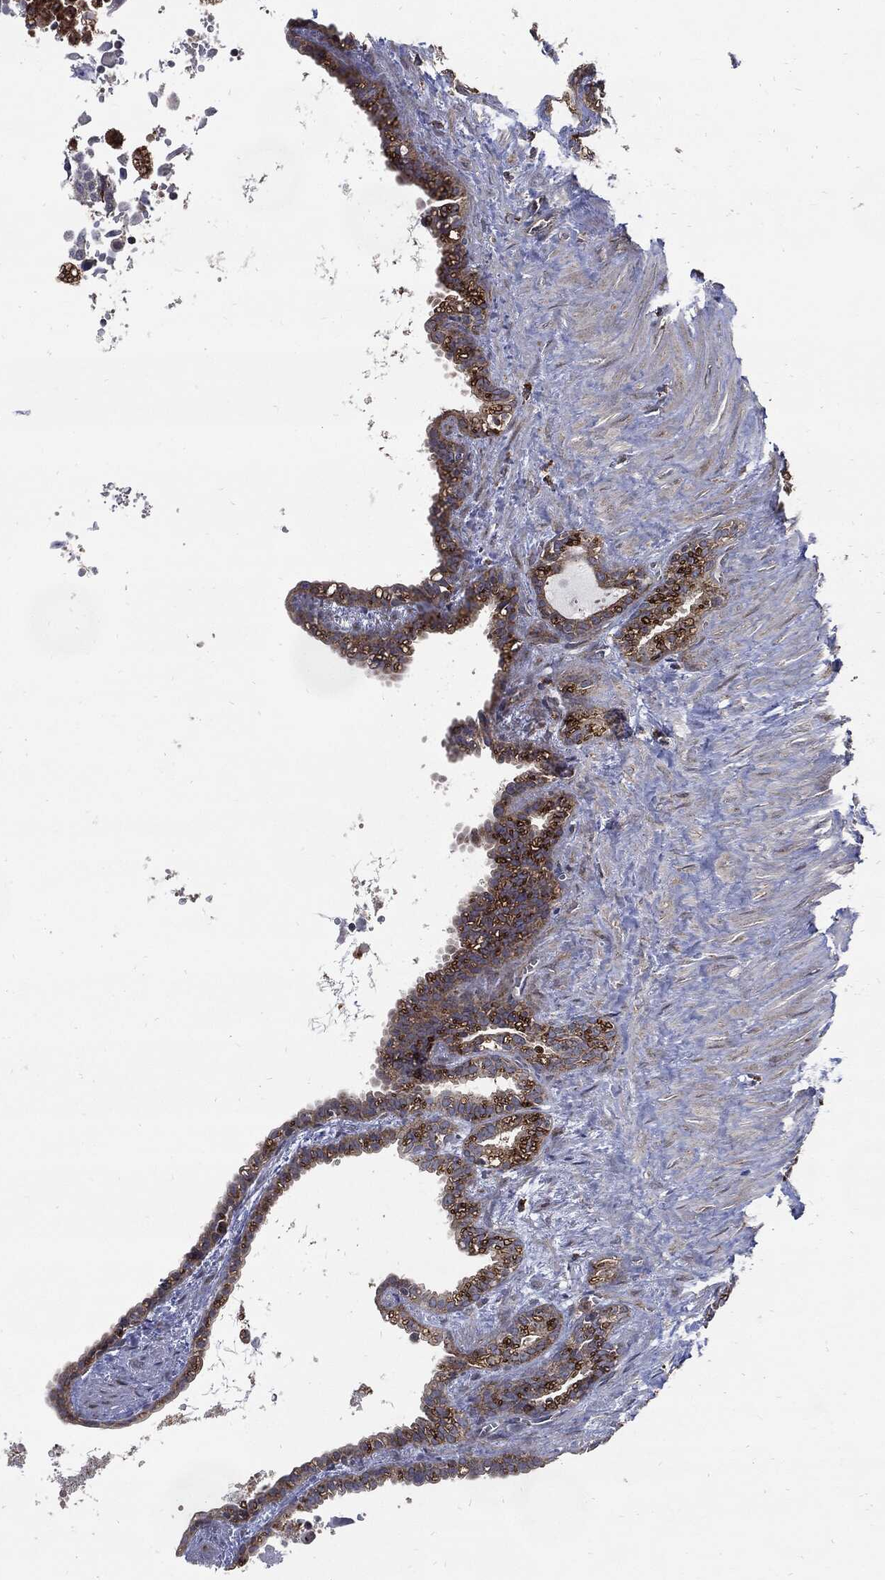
{"staining": {"intensity": "strong", "quantity": ">75%", "location": "cytoplasmic/membranous"}, "tissue": "seminal vesicle", "cell_type": "Glandular cells", "image_type": "normal", "snomed": [{"axis": "morphology", "description": "Normal tissue, NOS"}, {"axis": "morphology", "description": "Urothelial carcinoma, NOS"}, {"axis": "topography", "description": "Urinary bladder"}, {"axis": "topography", "description": "Seminal veicle"}], "caption": "About >75% of glandular cells in unremarkable seminal vesicle show strong cytoplasmic/membranous protein expression as visualized by brown immunohistochemical staining.", "gene": "SLC31A2", "patient": {"sex": "male", "age": 76}}